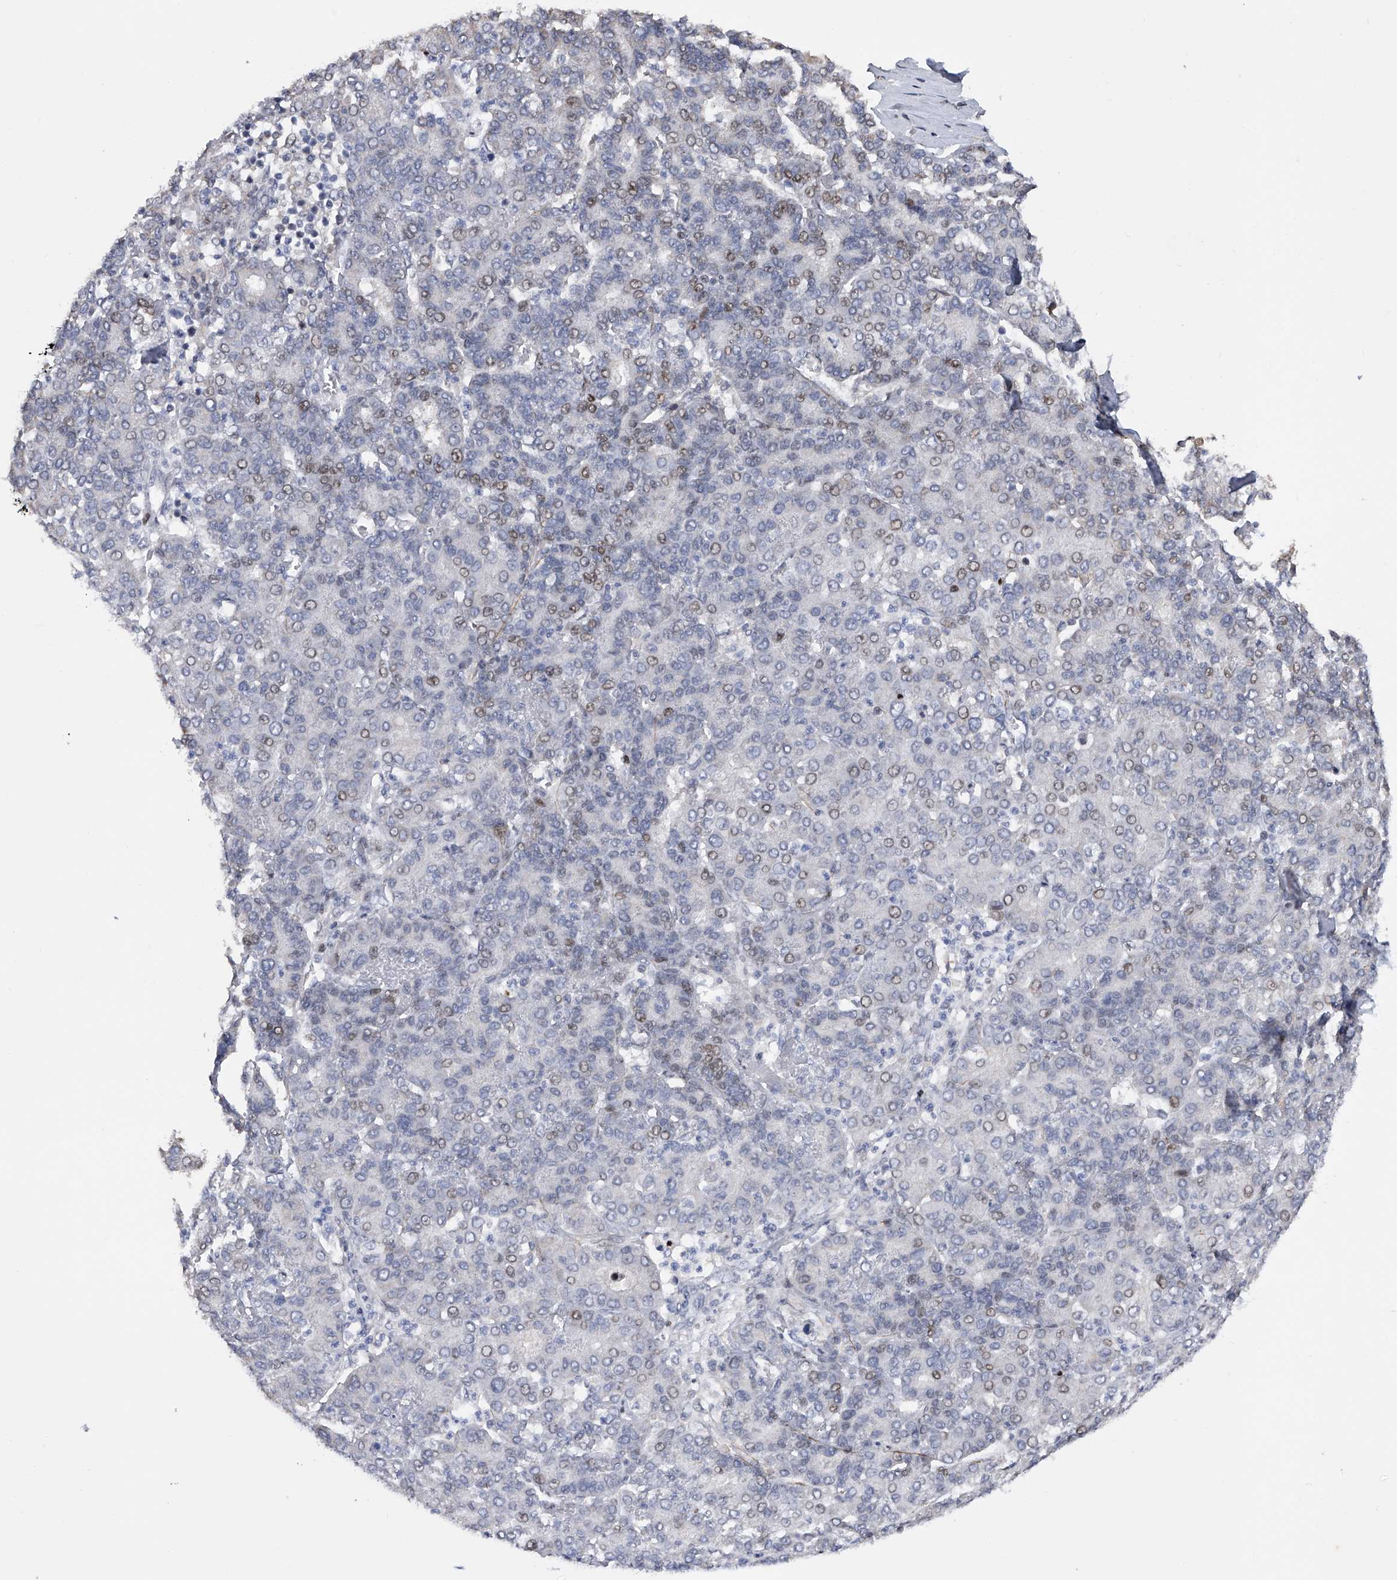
{"staining": {"intensity": "negative", "quantity": "none", "location": "none"}, "tissue": "liver cancer", "cell_type": "Tumor cells", "image_type": "cancer", "snomed": [{"axis": "morphology", "description": "Carcinoma, Hepatocellular, NOS"}, {"axis": "topography", "description": "Liver"}], "caption": "High magnification brightfield microscopy of liver cancer (hepatocellular carcinoma) stained with DAB (brown) and counterstained with hematoxylin (blue): tumor cells show no significant staining.", "gene": "RWDD2A", "patient": {"sex": "male", "age": 65}}